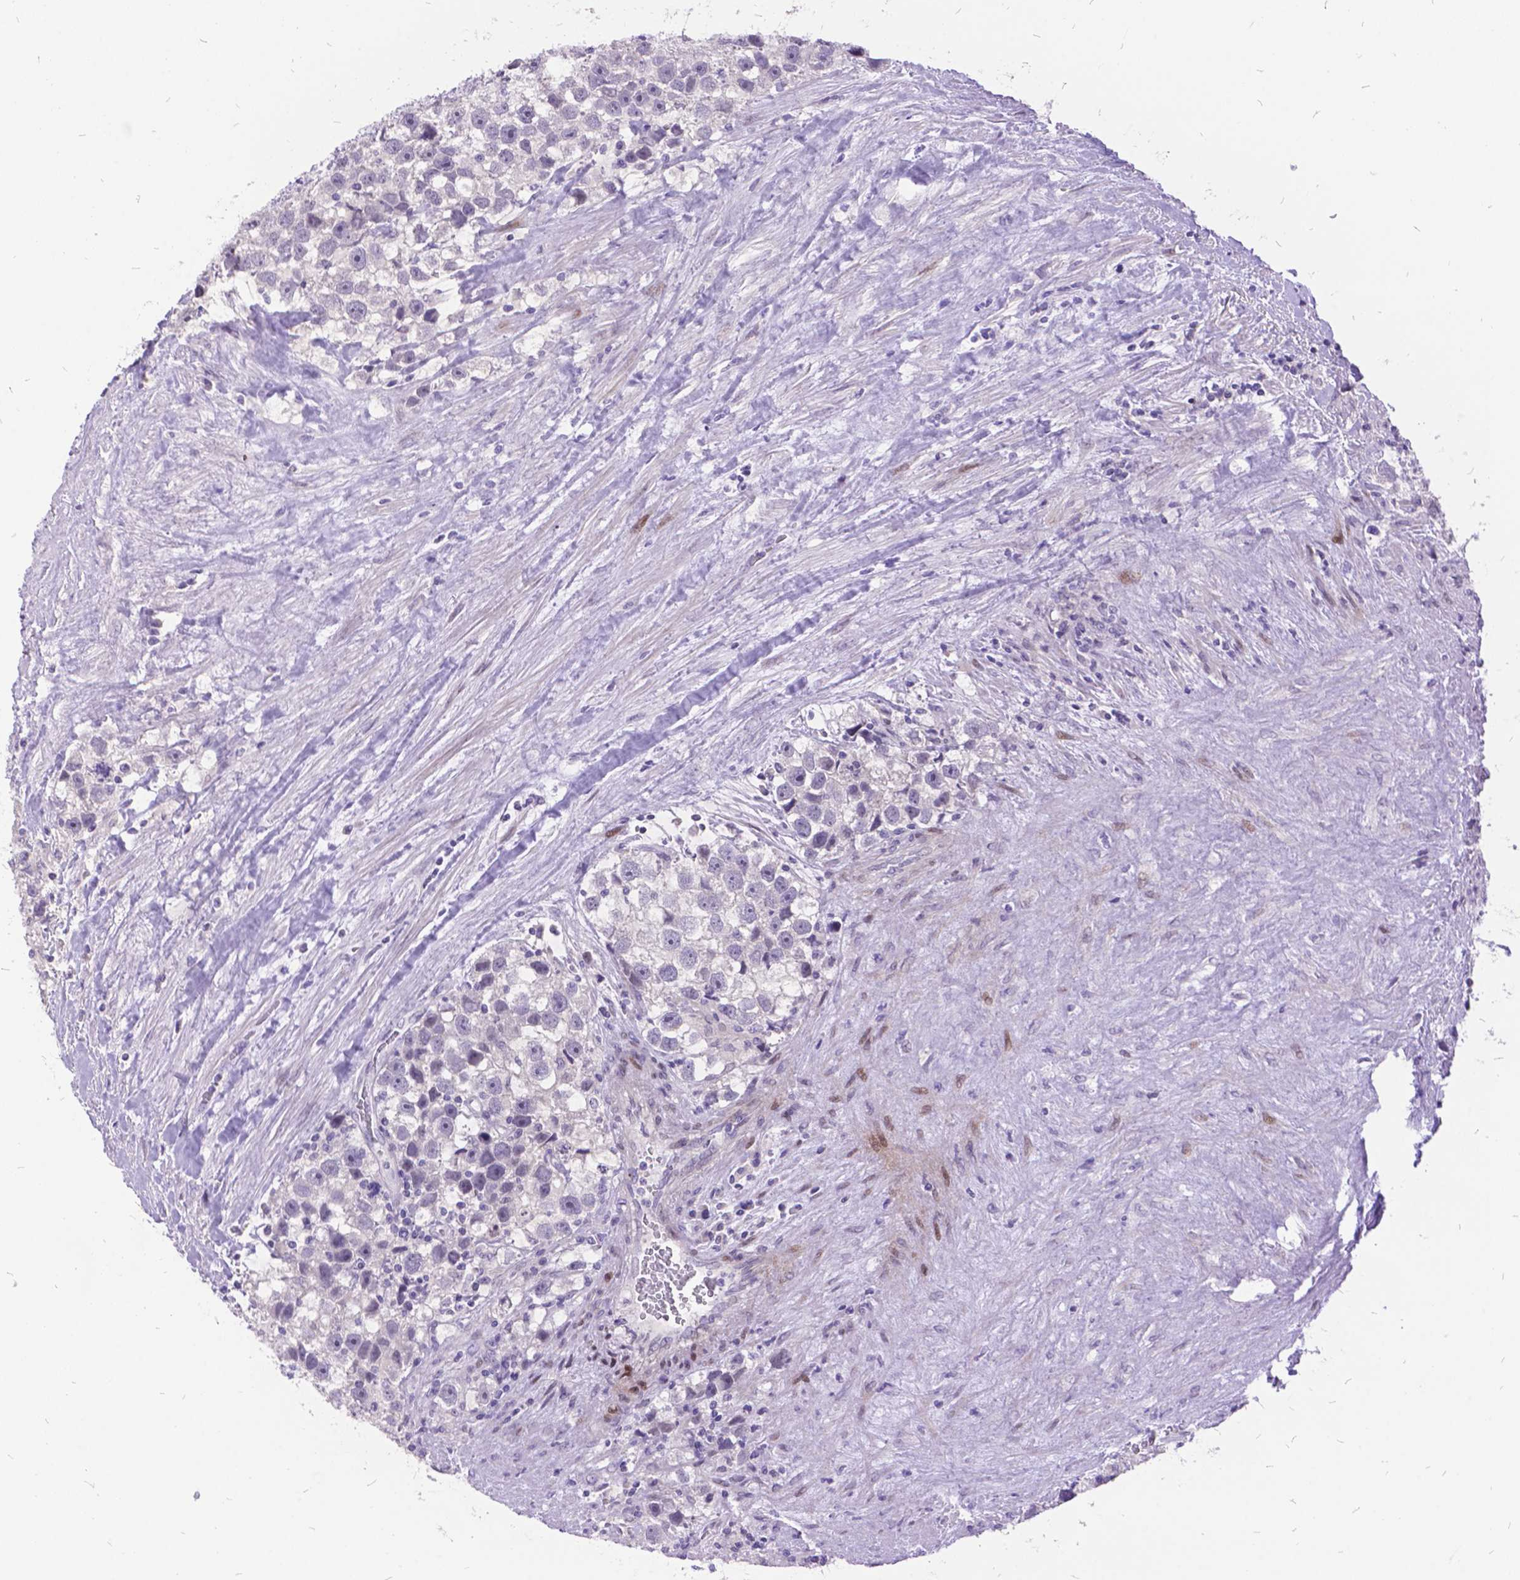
{"staining": {"intensity": "negative", "quantity": "none", "location": "none"}, "tissue": "testis cancer", "cell_type": "Tumor cells", "image_type": "cancer", "snomed": [{"axis": "morphology", "description": "Seminoma, NOS"}, {"axis": "topography", "description": "Testis"}], "caption": "Protein analysis of seminoma (testis) displays no significant staining in tumor cells. (Immunohistochemistry (ihc), brightfield microscopy, high magnification).", "gene": "ITGB6", "patient": {"sex": "male", "age": 43}}